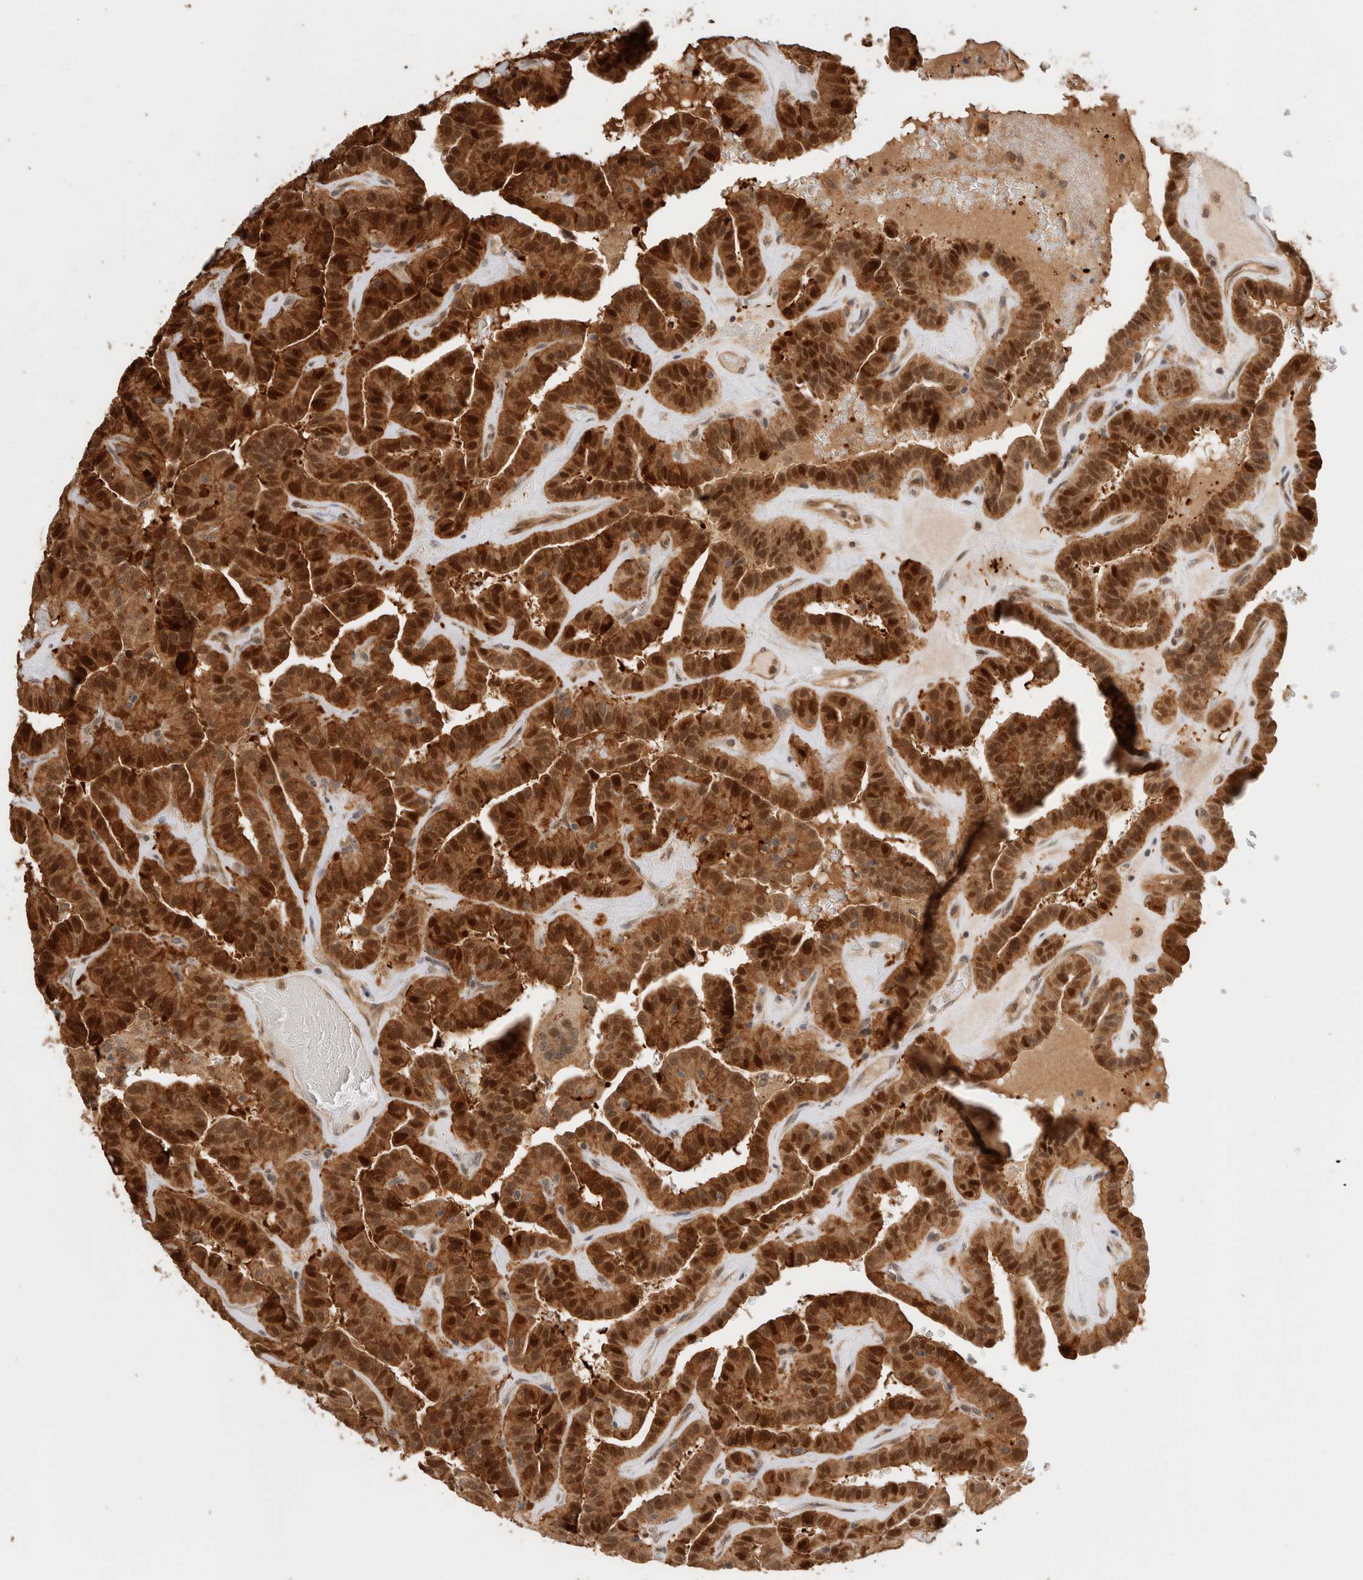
{"staining": {"intensity": "strong", "quantity": ">75%", "location": "cytoplasmic/membranous,nuclear"}, "tissue": "thyroid cancer", "cell_type": "Tumor cells", "image_type": "cancer", "snomed": [{"axis": "morphology", "description": "Papillary adenocarcinoma, NOS"}, {"axis": "topography", "description": "Thyroid gland"}], "caption": "Thyroid papillary adenocarcinoma was stained to show a protein in brown. There is high levels of strong cytoplasmic/membranous and nuclear staining in about >75% of tumor cells.", "gene": "OTUD6B", "patient": {"sex": "male", "age": 77}}